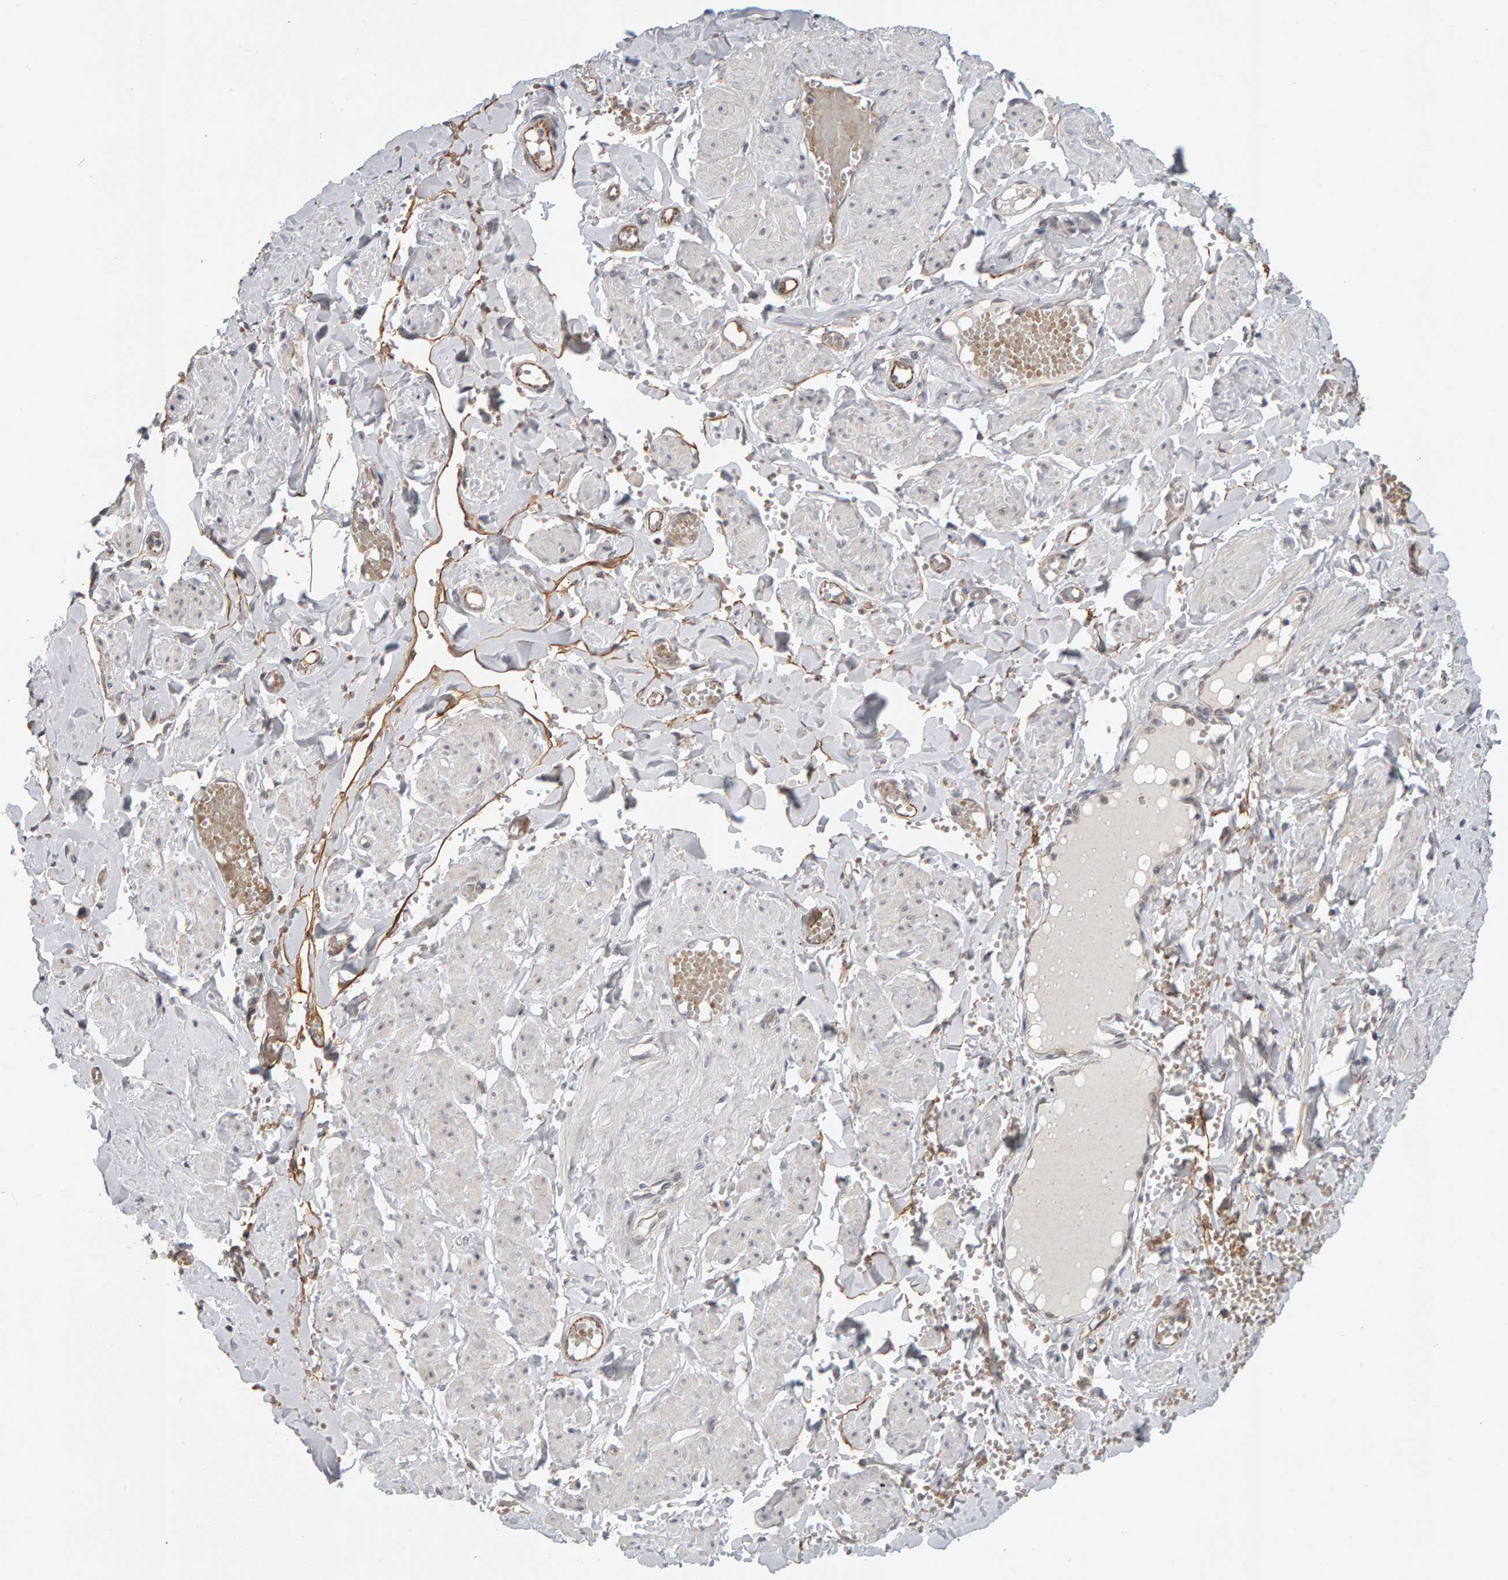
{"staining": {"intensity": "weak", "quantity": ">75%", "location": "cytoplasmic/membranous"}, "tissue": "adipose tissue", "cell_type": "Adipocytes", "image_type": "normal", "snomed": [{"axis": "morphology", "description": "Normal tissue, NOS"}, {"axis": "topography", "description": "Vascular tissue"}, {"axis": "topography", "description": "Fallopian tube"}, {"axis": "topography", "description": "Ovary"}], "caption": "This image displays immunohistochemistry (IHC) staining of normal human adipose tissue, with low weak cytoplasmic/membranous expression in about >75% of adipocytes.", "gene": "DAP3", "patient": {"sex": "female", "age": 67}}